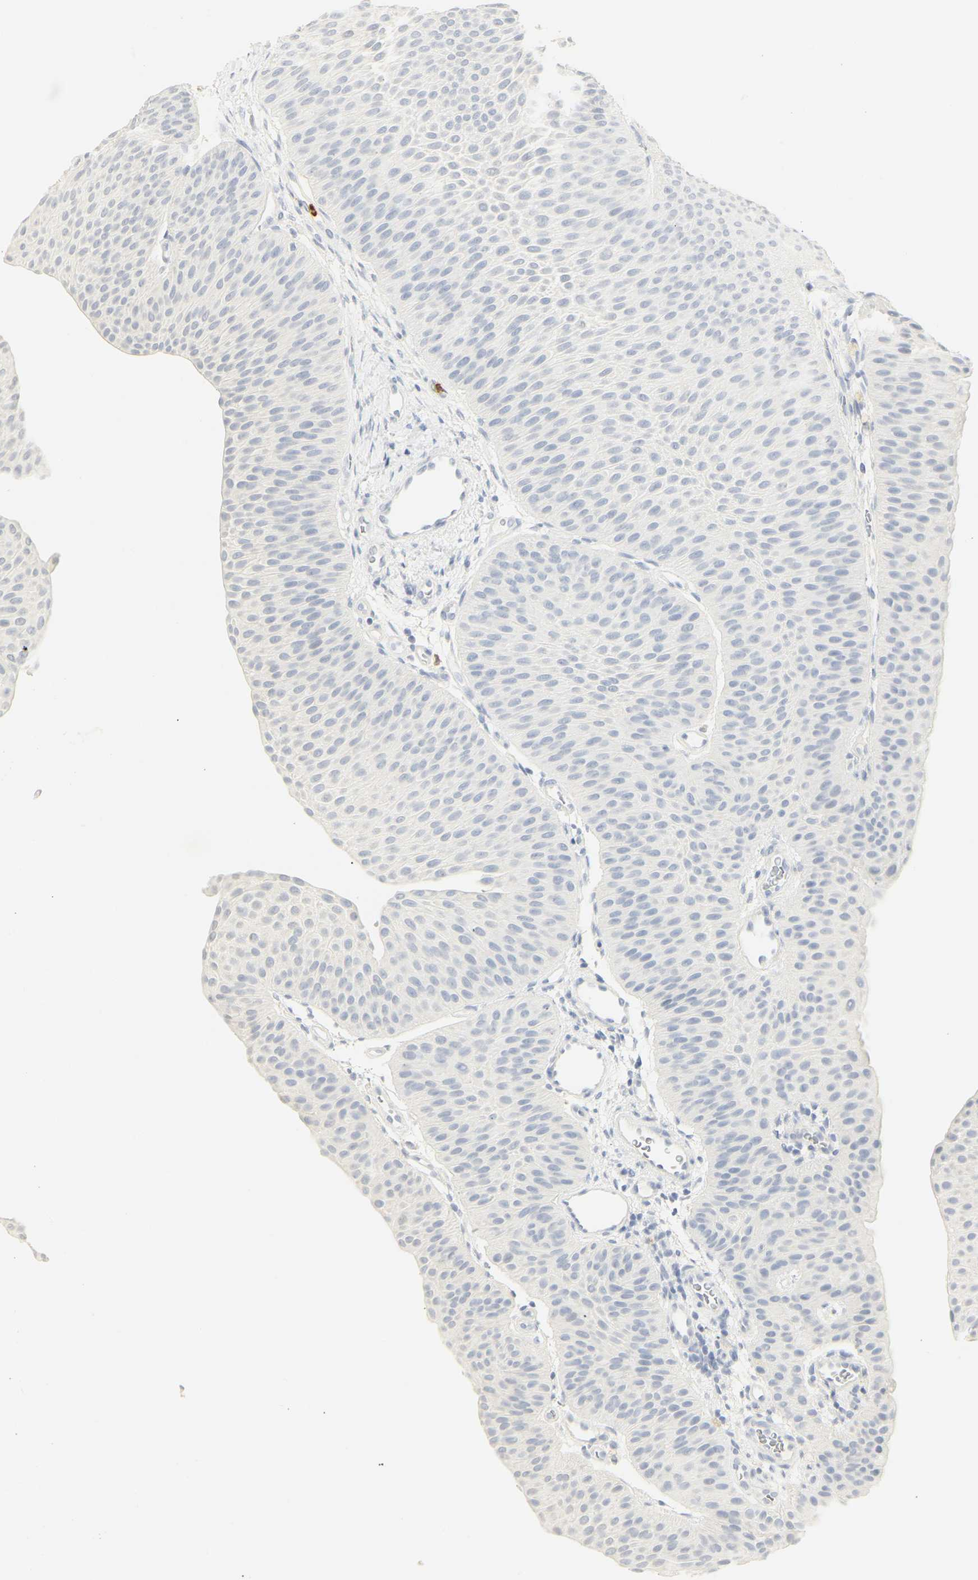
{"staining": {"intensity": "negative", "quantity": "none", "location": "none"}, "tissue": "urothelial cancer", "cell_type": "Tumor cells", "image_type": "cancer", "snomed": [{"axis": "morphology", "description": "Urothelial carcinoma, Low grade"}, {"axis": "topography", "description": "Urinary bladder"}], "caption": "Tumor cells show no significant protein positivity in urothelial cancer.", "gene": "MPO", "patient": {"sex": "female", "age": 60}}